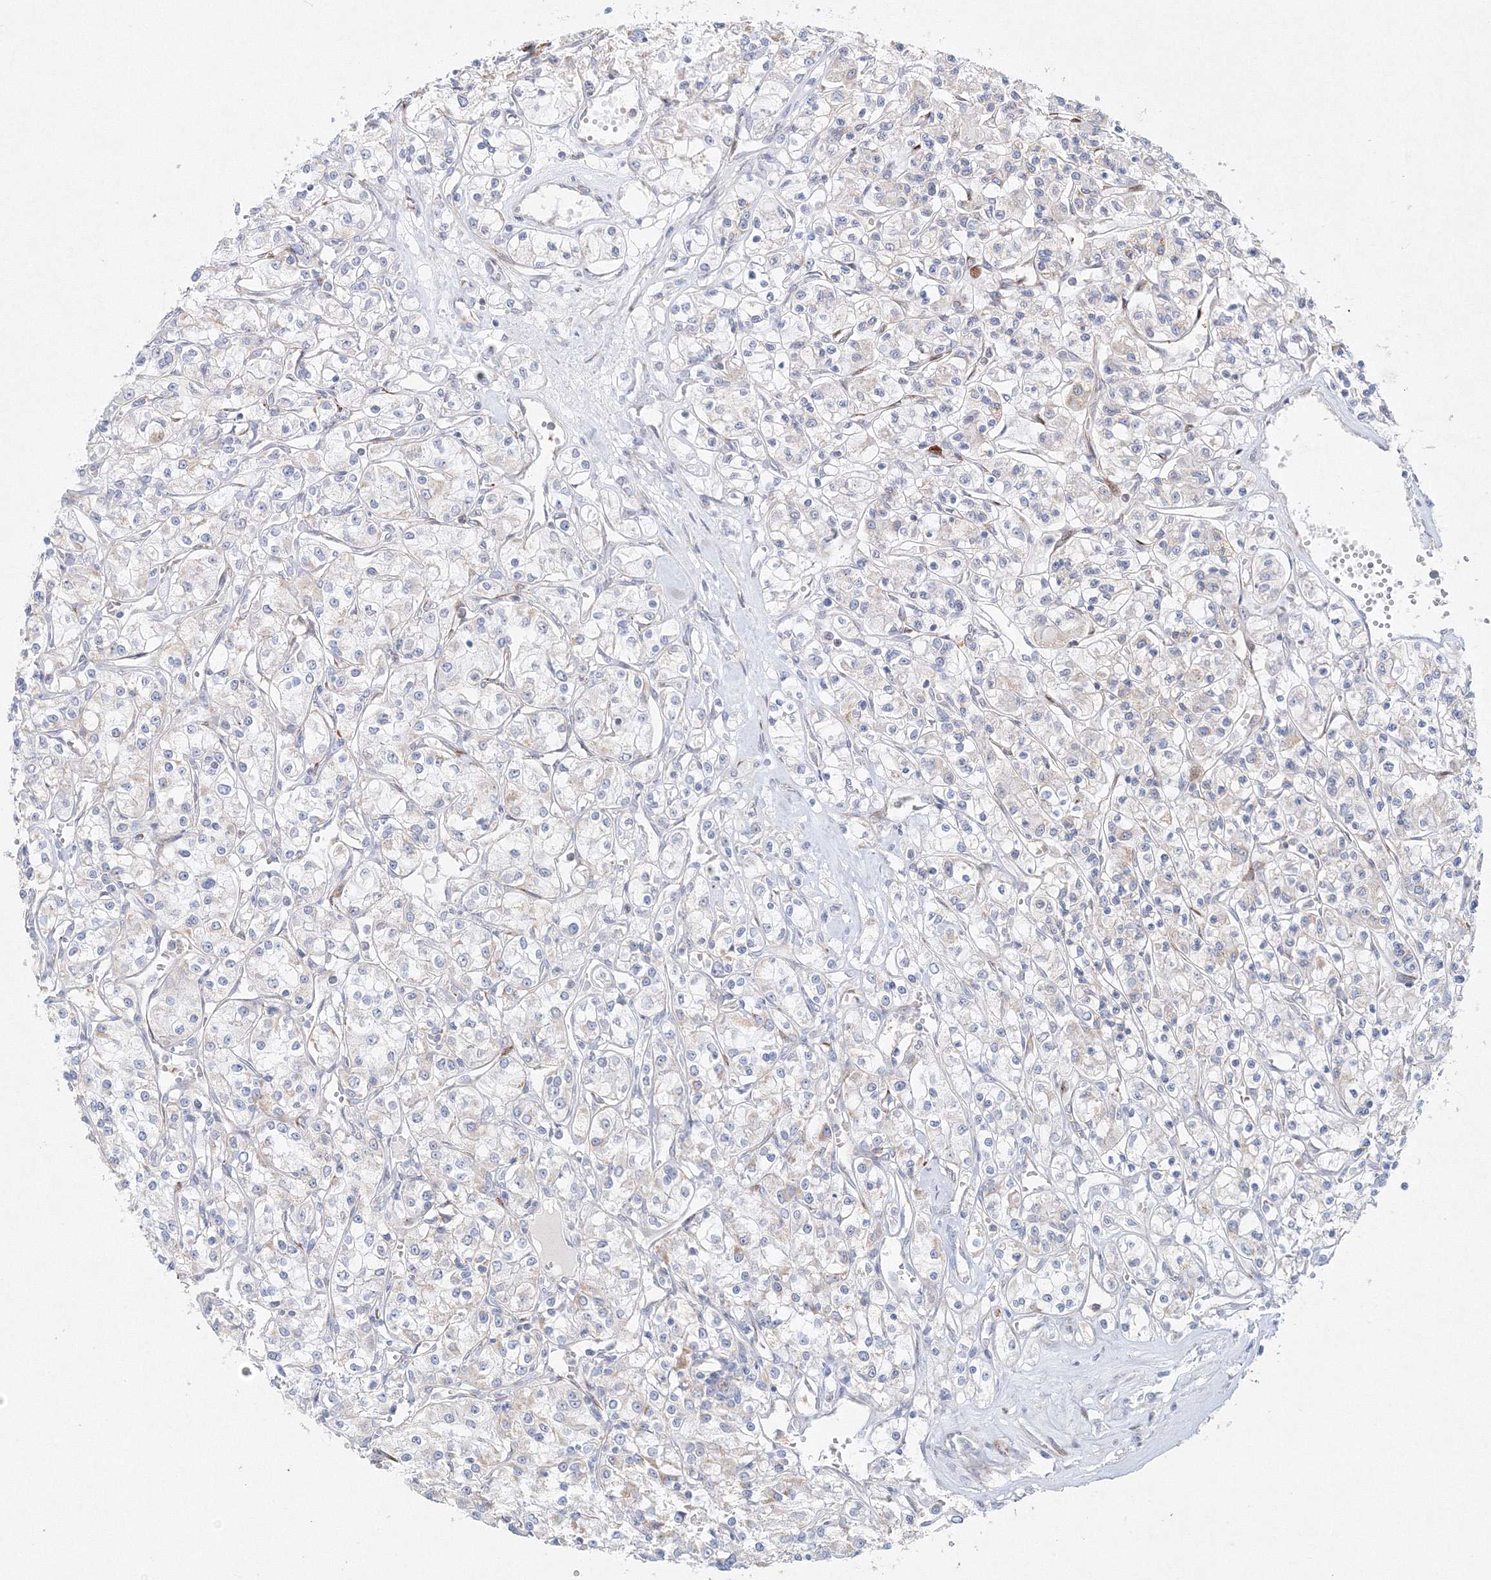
{"staining": {"intensity": "negative", "quantity": "none", "location": "none"}, "tissue": "renal cancer", "cell_type": "Tumor cells", "image_type": "cancer", "snomed": [{"axis": "morphology", "description": "Adenocarcinoma, NOS"}, {"axis": "topography", "description": "Kidney"}], "caption": "Renal adenocarcinoma stained for a protein using immunohistochemistry (IHC) shows no expression tumor cells.", "gene": "DNAH1", "patient": {"sex": "female", "age": 59}}